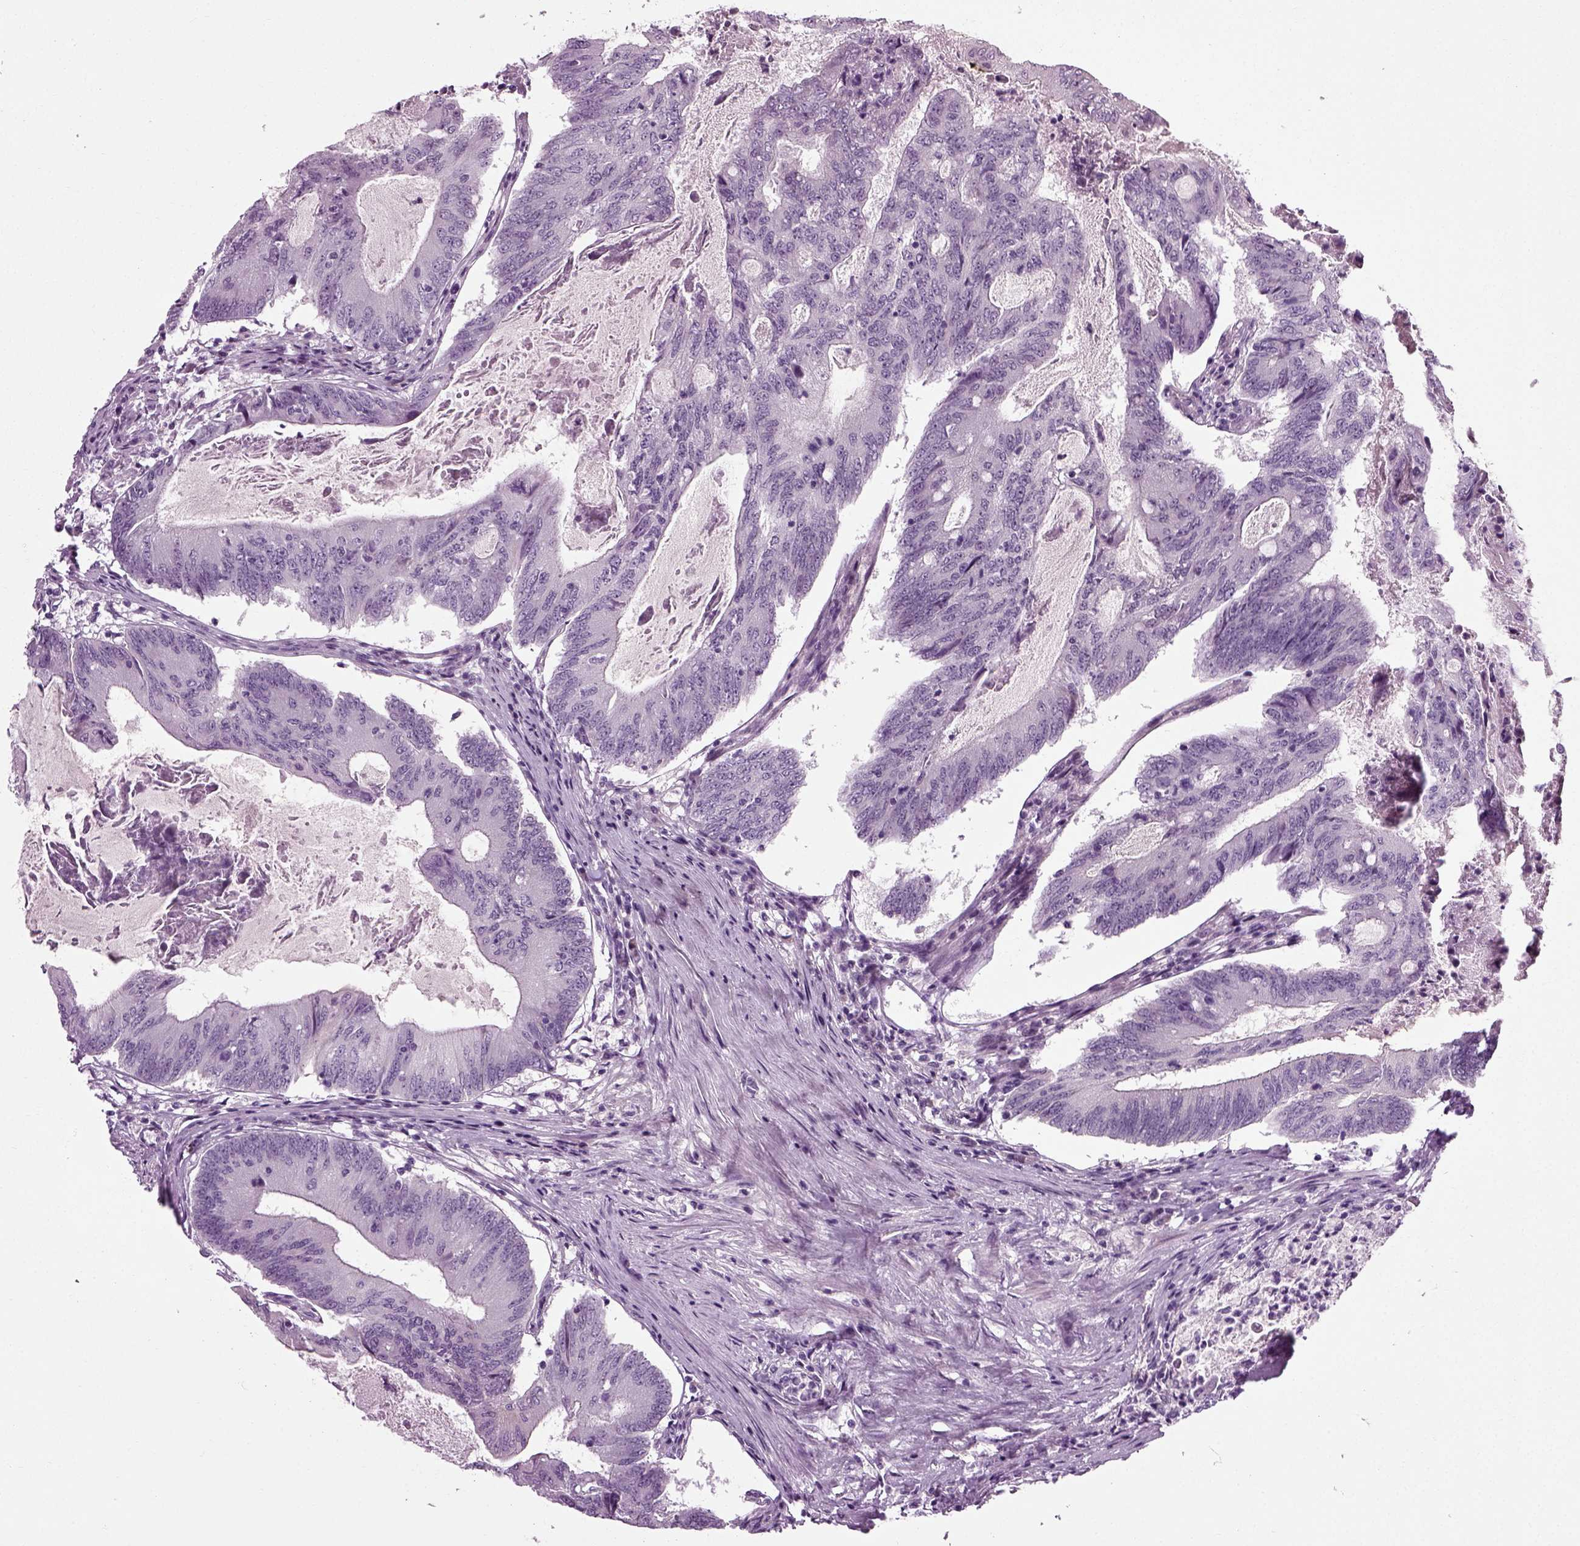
{"staining": {"intensity": "negative", "quantity": "none", "location": "none"}, "tissue": "colorectal cancer", "cell_type": "Tumor cells", "image_type": "cancer", "snomed": [{"axis": "morphology", "description": "Adenocarcinoma, NOS"}, {"axis": "topography", "description": "Colon"}], "caption": "Colorectal adenocarcinoma was stained to show a protein in brown. There is no significant positivity in tumor cells.", "gene": "SCG5", "patient": {"sex": "female", "age": 70}}